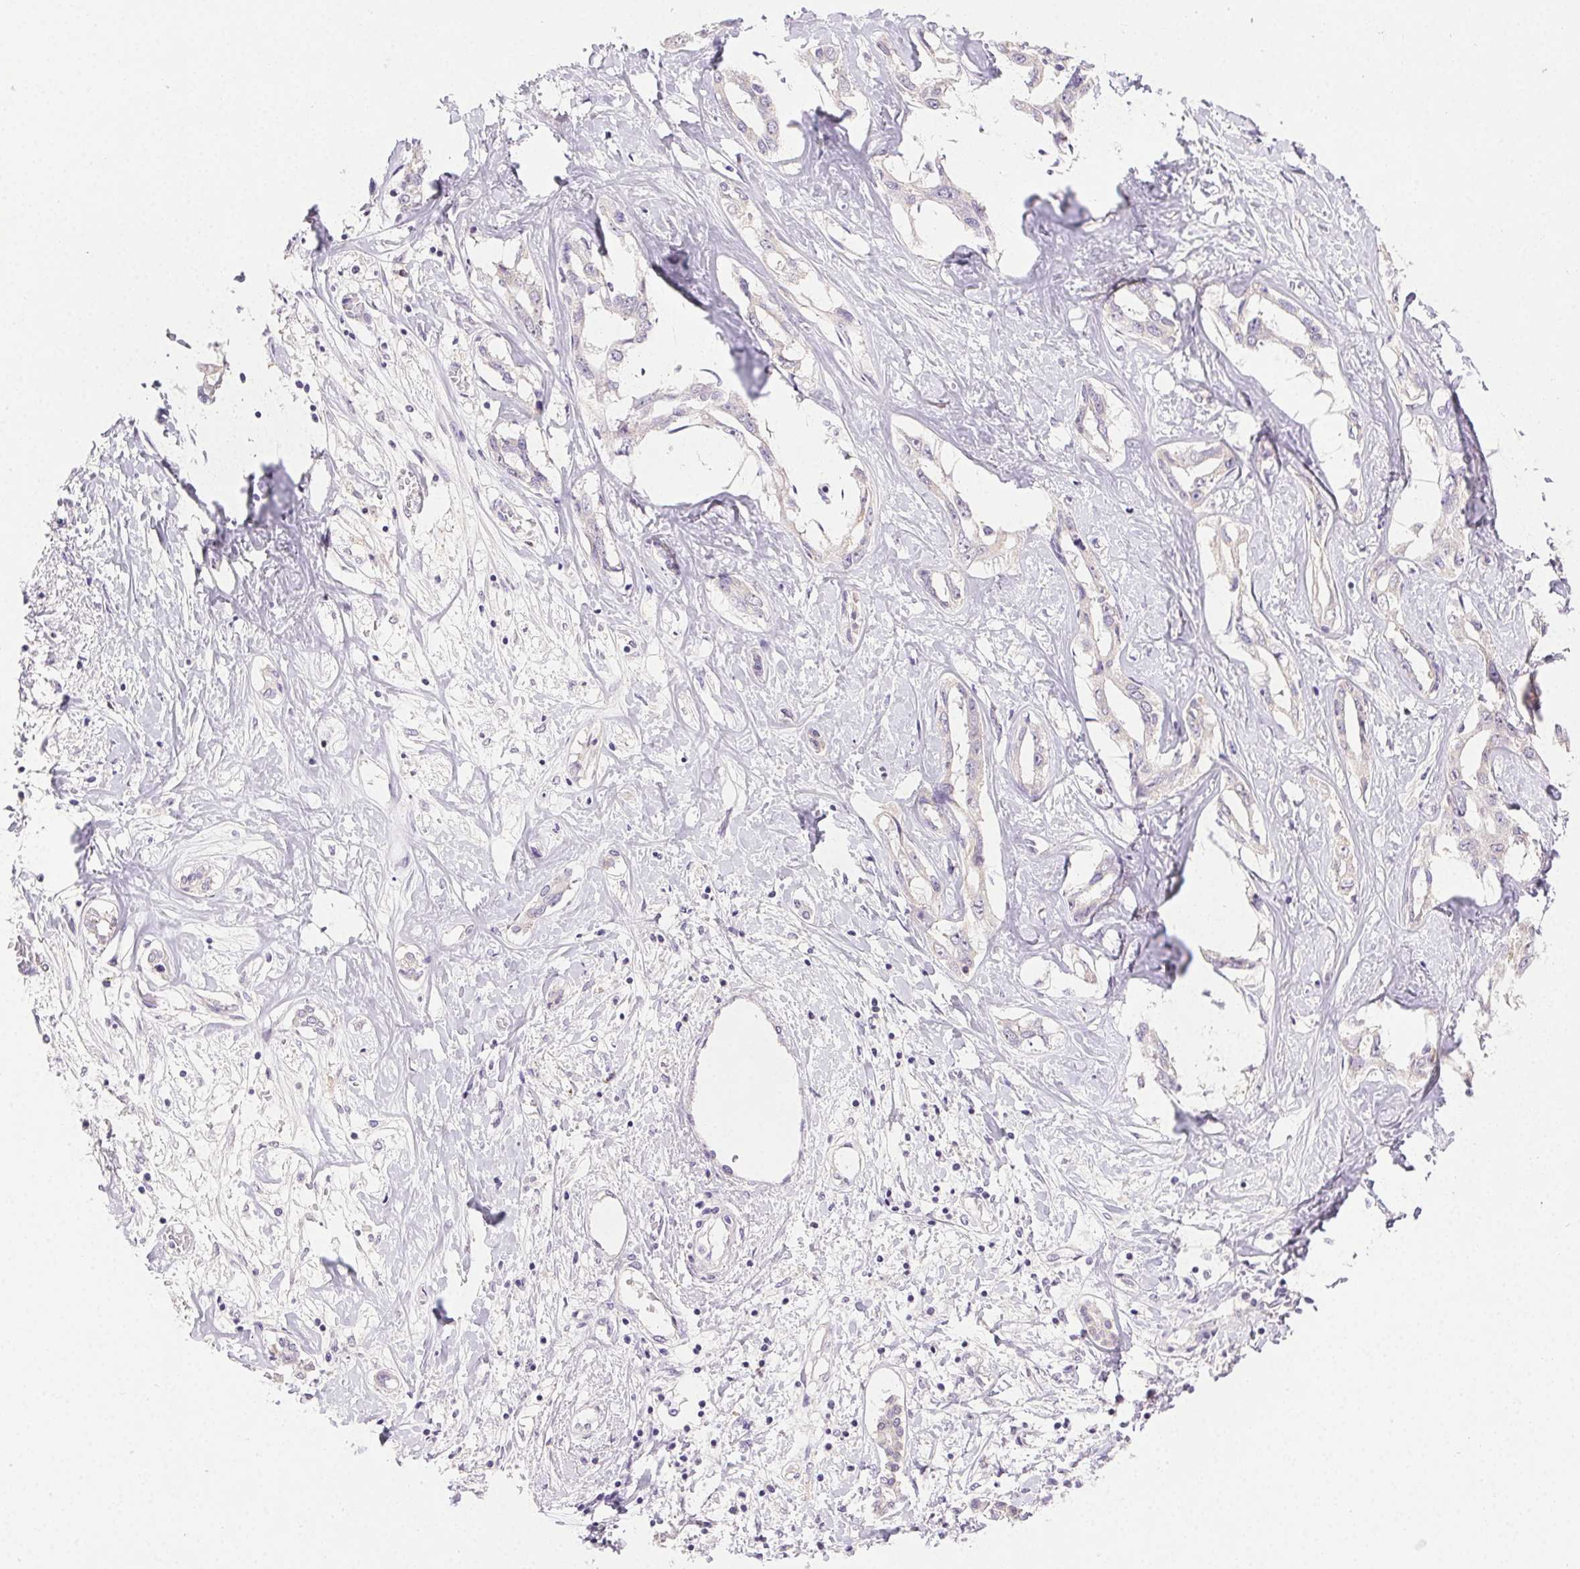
{"staining": {"intensity": "negative", "quantity": "none", "location": "none"}, "tissue": "liver cancer", "cell_type": "Tumor cells", "image_type": "cancer", "snomed": [{"axis": "morphology", "description": "Cholangiocarcinoma"}, {"axis": "topography", "description": "Liver"}], "caption": "Liver cholangiocarcinoma stained for a protein using immunohistochemistry shows no positivity tumor cells.", "gene": "AKAP5", "patient": {"sex": "male", "age": 59}}